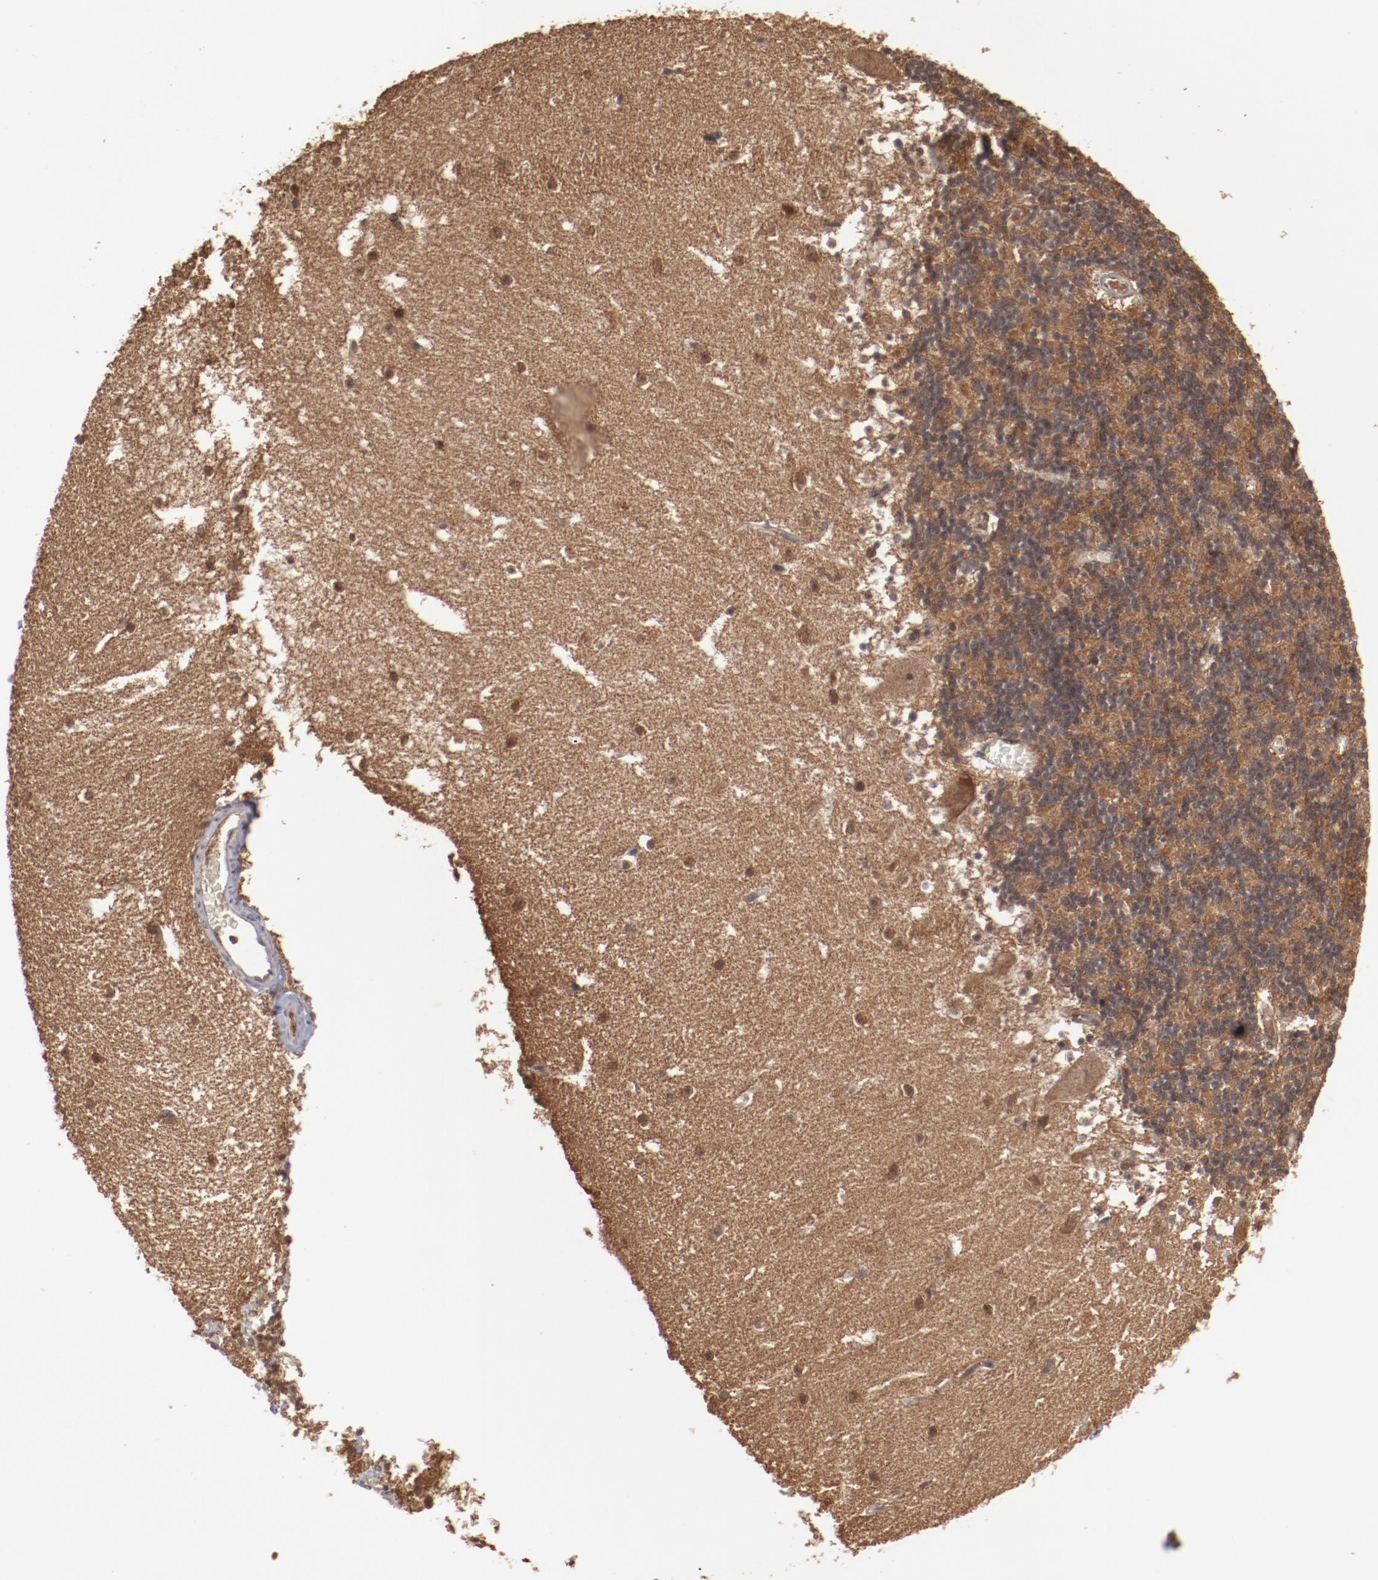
{"staining": {"intensity": "moderate", "quantity": "25%-75%", "location": "cytoplasmic/membranous"}, "tissue": "cerebellum", "cell_type": "Cells in granular layer", "image_type": "normal", "snomed": [{"axis": "morphology", "description": "Normal tissue, NOS"}, {"axis": "topography", "description": "Cerebellum"}], "caption": "Immunohistochemistry (IHC) photomicrograph of benign cerebellum: human cerebellum stained using IHC exhibits medium levels of moderate protein expression localized specifically in the cytoplasmic/membranous of cells in granular layer, appearing as a cytoplasmic/membranous brown color.", "gene": "TENM1", "patient": {"sex": "male", "age": 45}}